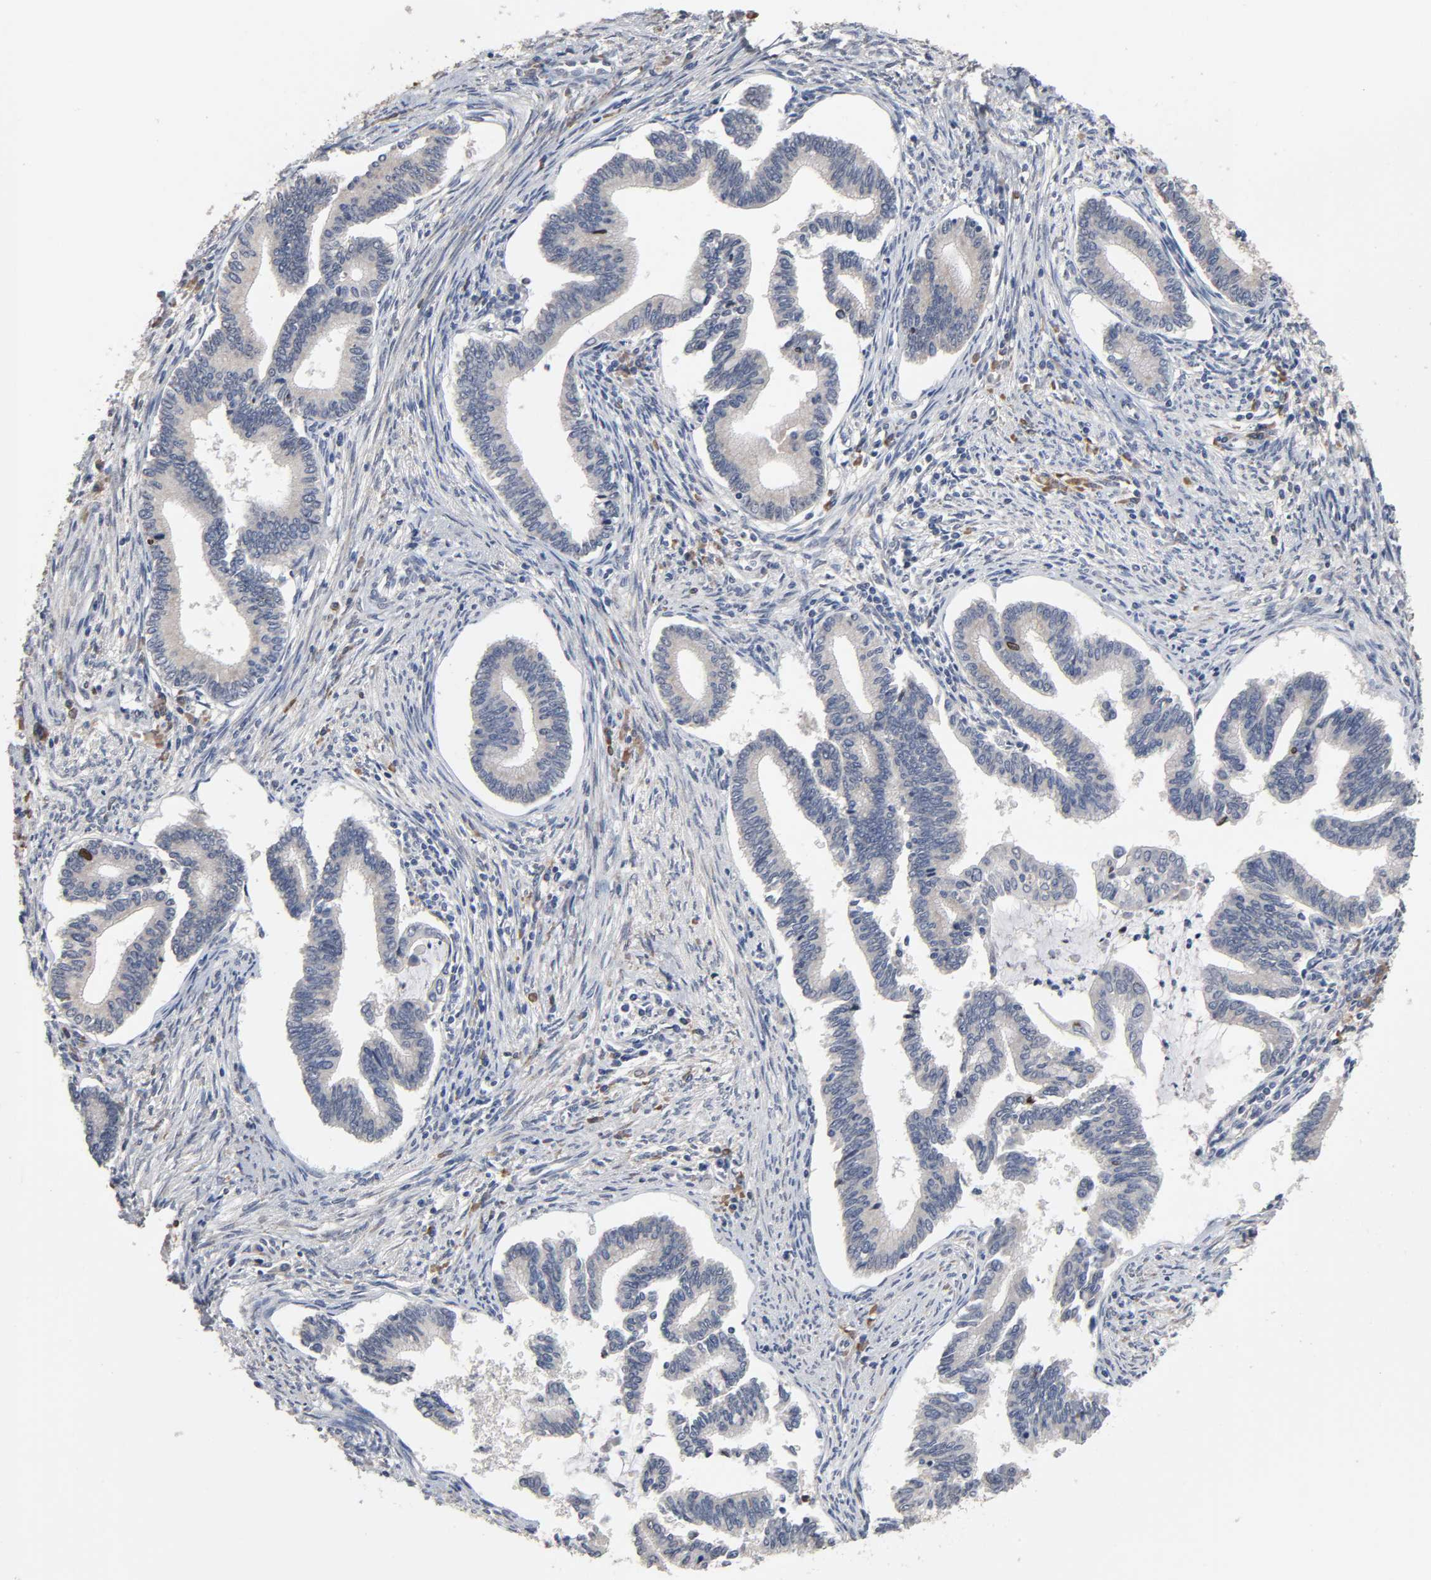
{"staining": {"intensity": "weak", "quantity": "25%-75%", "location": "cytoplasmic/membranous"}, "tissue": "cervical cancer", "cell_type": "Tumor cells", "image_type": "cancer", "snomed": [{"axis": "morphology", "description": "Adenocarcinoma, NOS"}, {"axis": "topography", "description": "Cervix"}], "caption": "Adenocarcinoma (cervical) stained with a protein marker shows weak staining in tumor cells.", "gene": "HDLBP", "patient": {"sex": "female", "age": 36}}